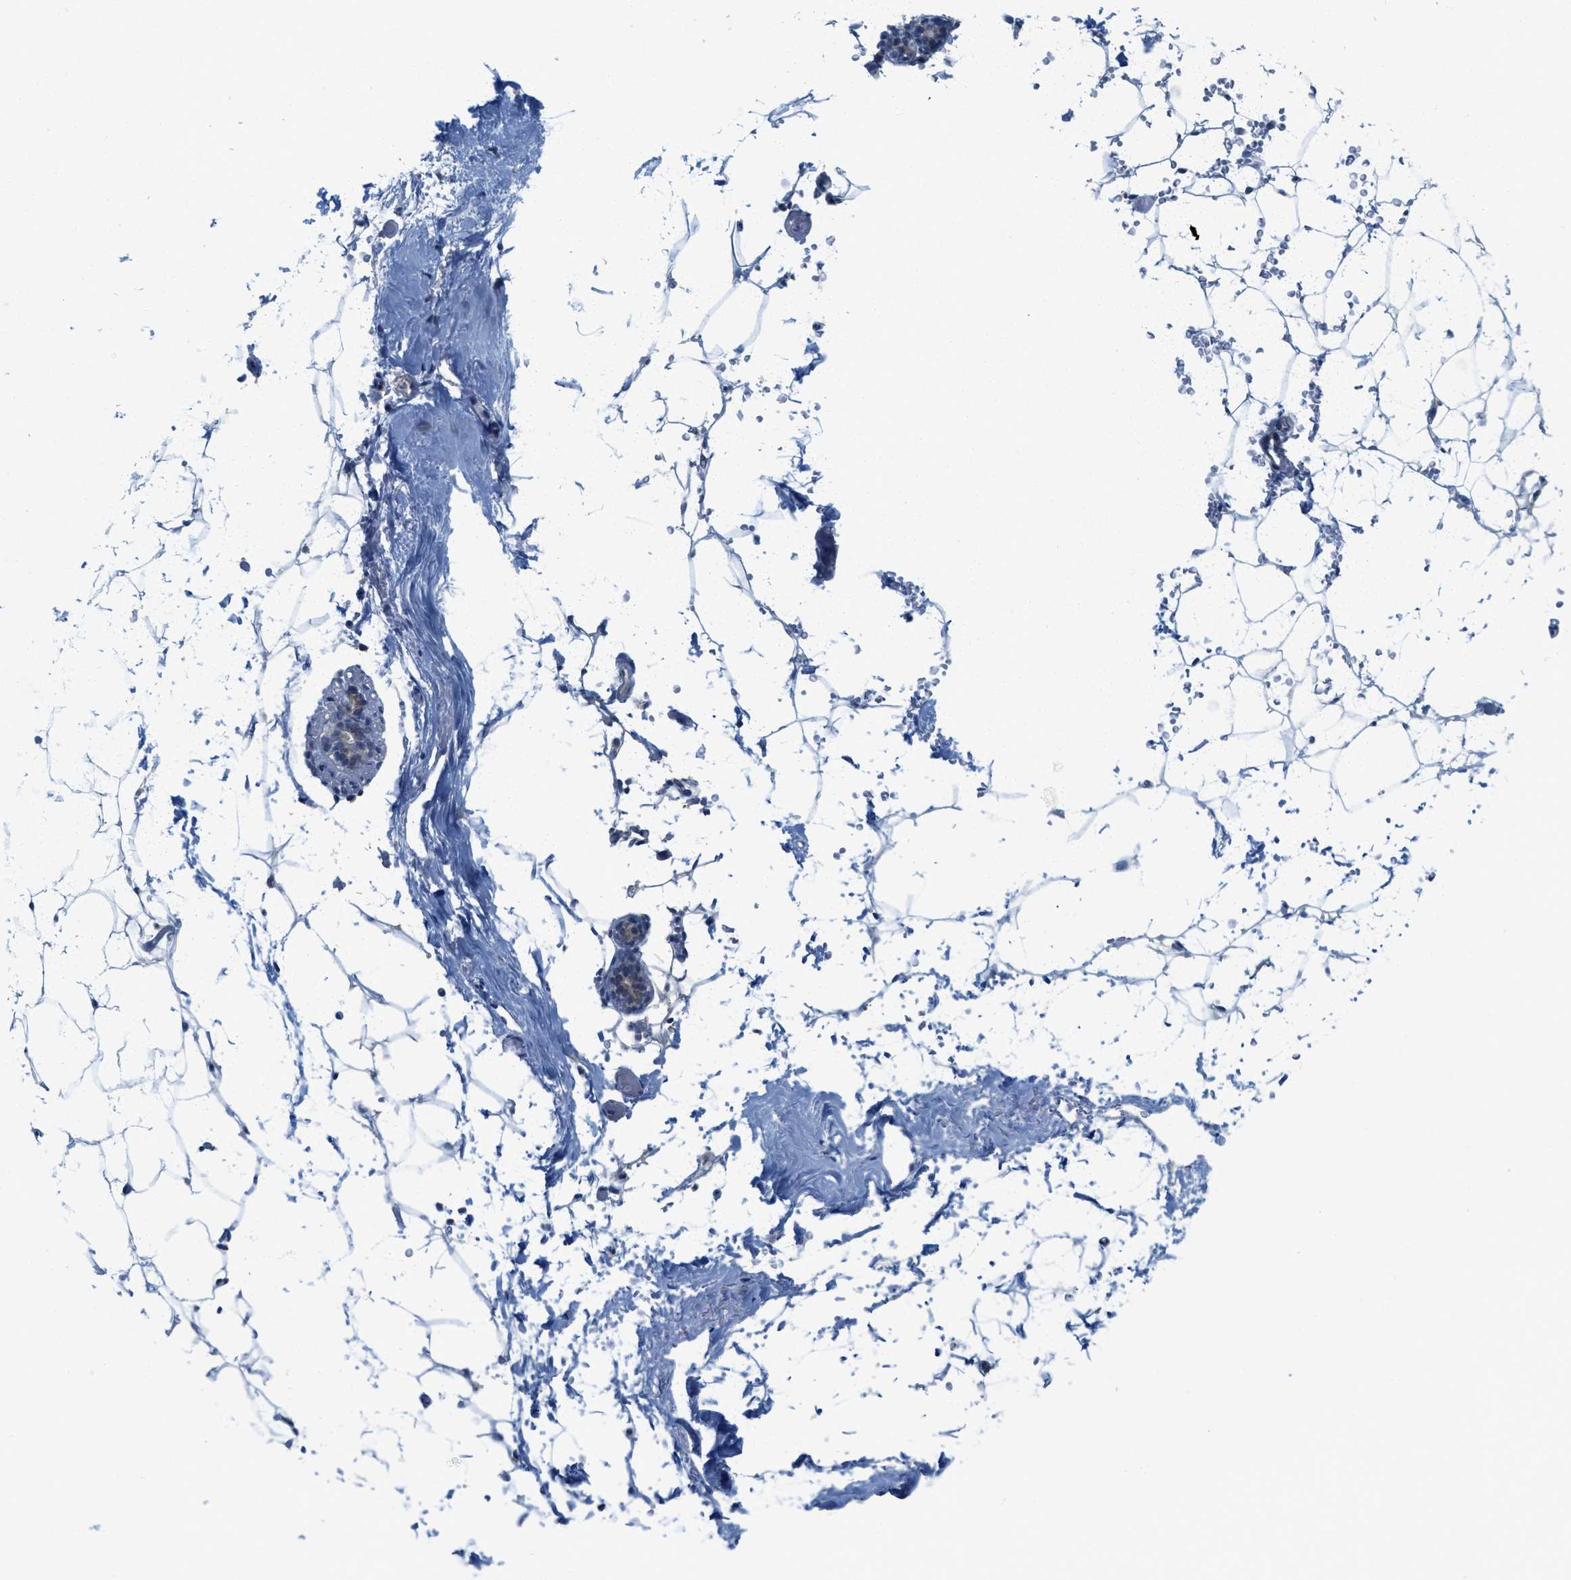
{"staining": {"intensity": "negative", "quantity": "none", "location": "none"}, "tissue": "adipose tissue", "cell_type": "Adipocytes", "image_type": "normal", "snomed": [{"axis": "morphology", "description": "Normal tissue, NOS"}, {"axis": "topography", "description": "Breast"}, {"axis": "topography", "description": "Soft tissue"}], "caption": "An IHC micrograph of normal adipose tissue is shown. There is no staining in adipocytes of adipose tissue. (Immunohistochemistry (ihc), brightfield microscopy, high magnification).", "gene": "ZFYVE9", "patient": {"sex": "female", "age": 75}}